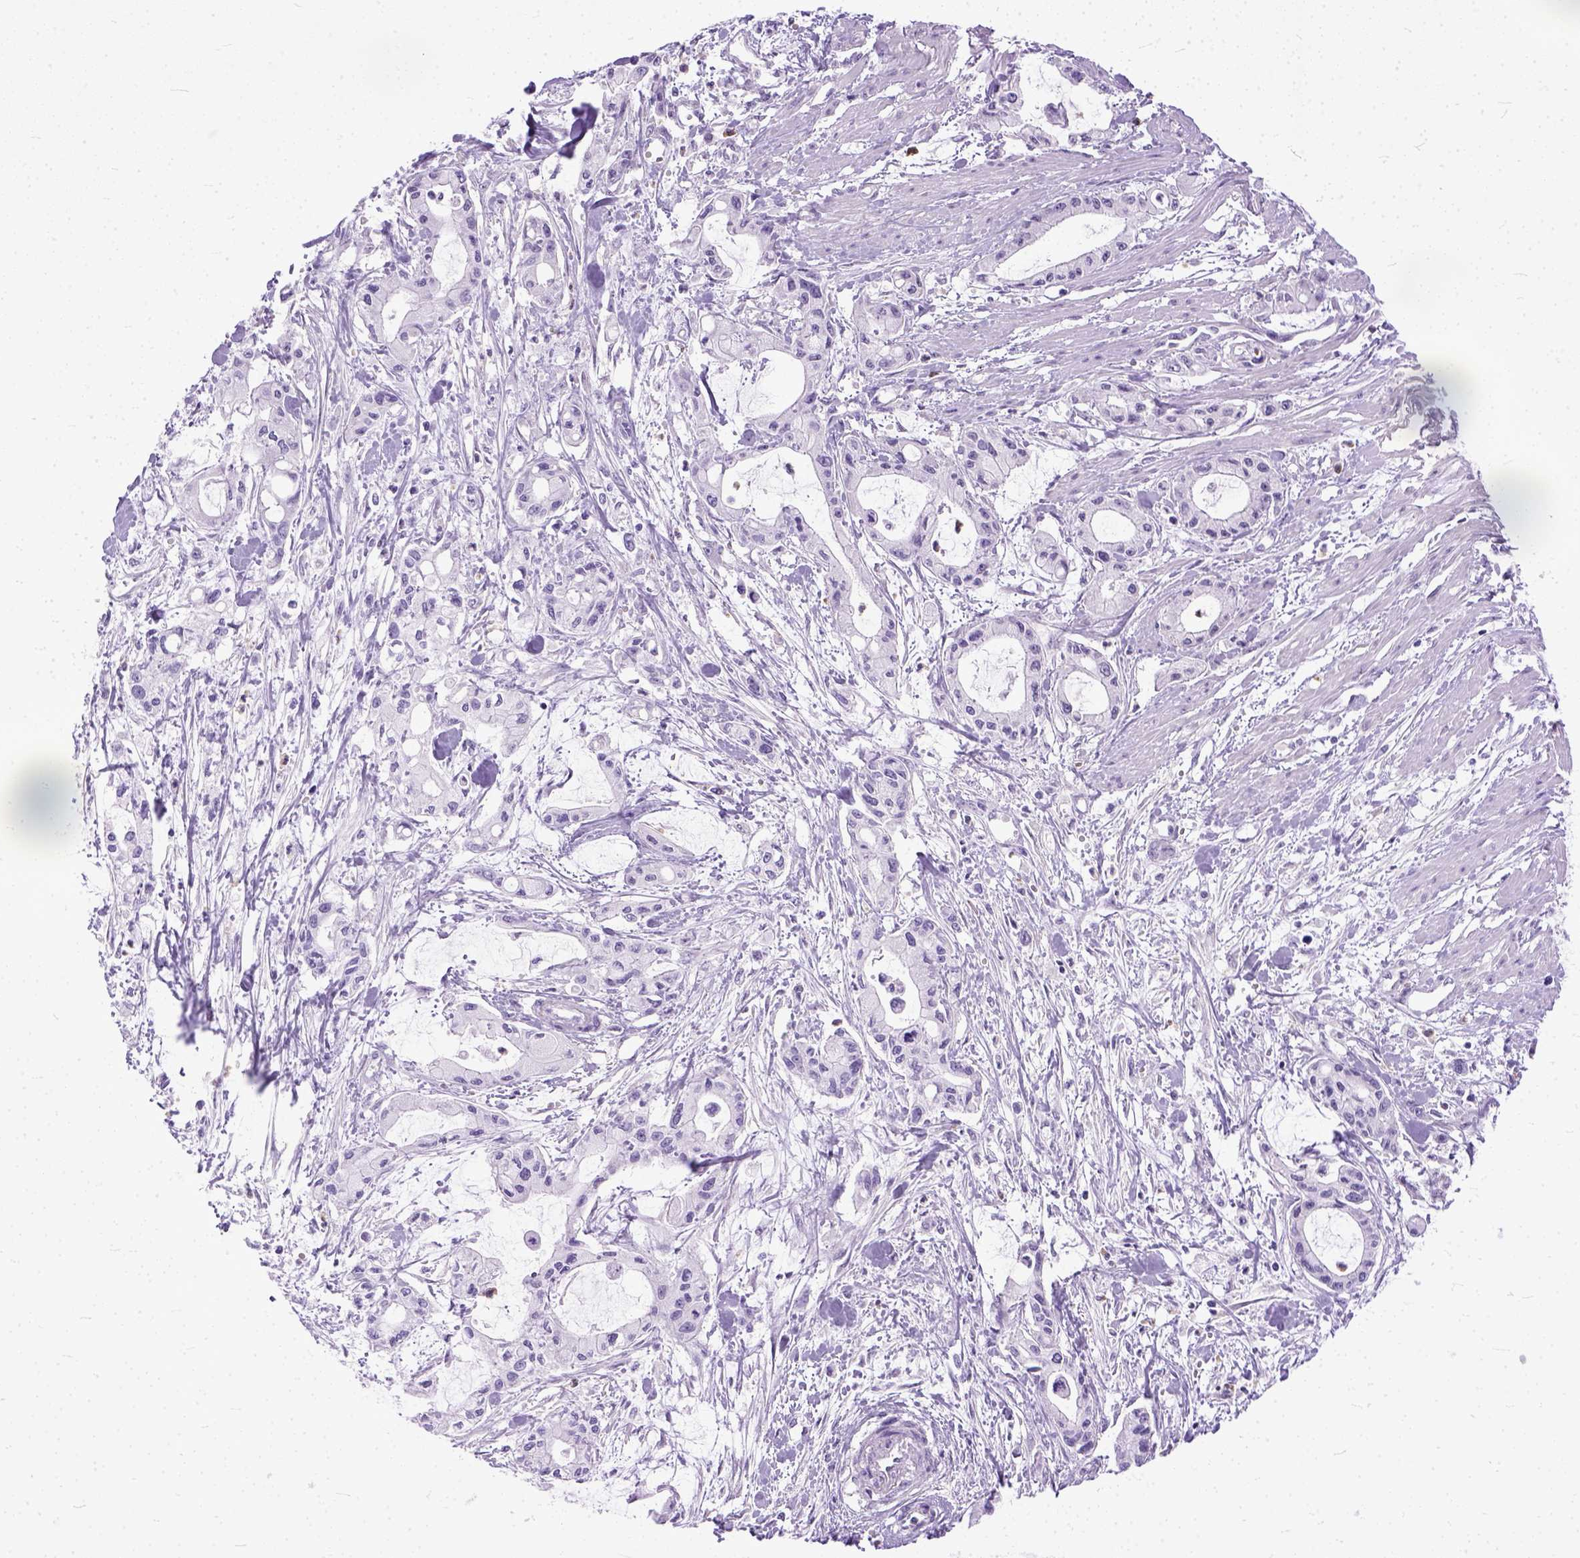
{"staining": {"intensity": "negative", "quantity": "none", "location": "none"}, "tissue": "pancreatic cancer", "cell_type": "Tumor cells", "image_type": "cancer", "snomed": [{"axis": "morphology", "description": "Adenocarcinoma, NOS"}, {"axis": "topography", "description": "Pancreas"}], "caption": "A histopathology image of adenocarcinoma (pancreatic) stained for a protein reveals no brown staining in tumor cells.", "gene": "TCEAL7", "patient": {"sex": "male", "age": 48}}